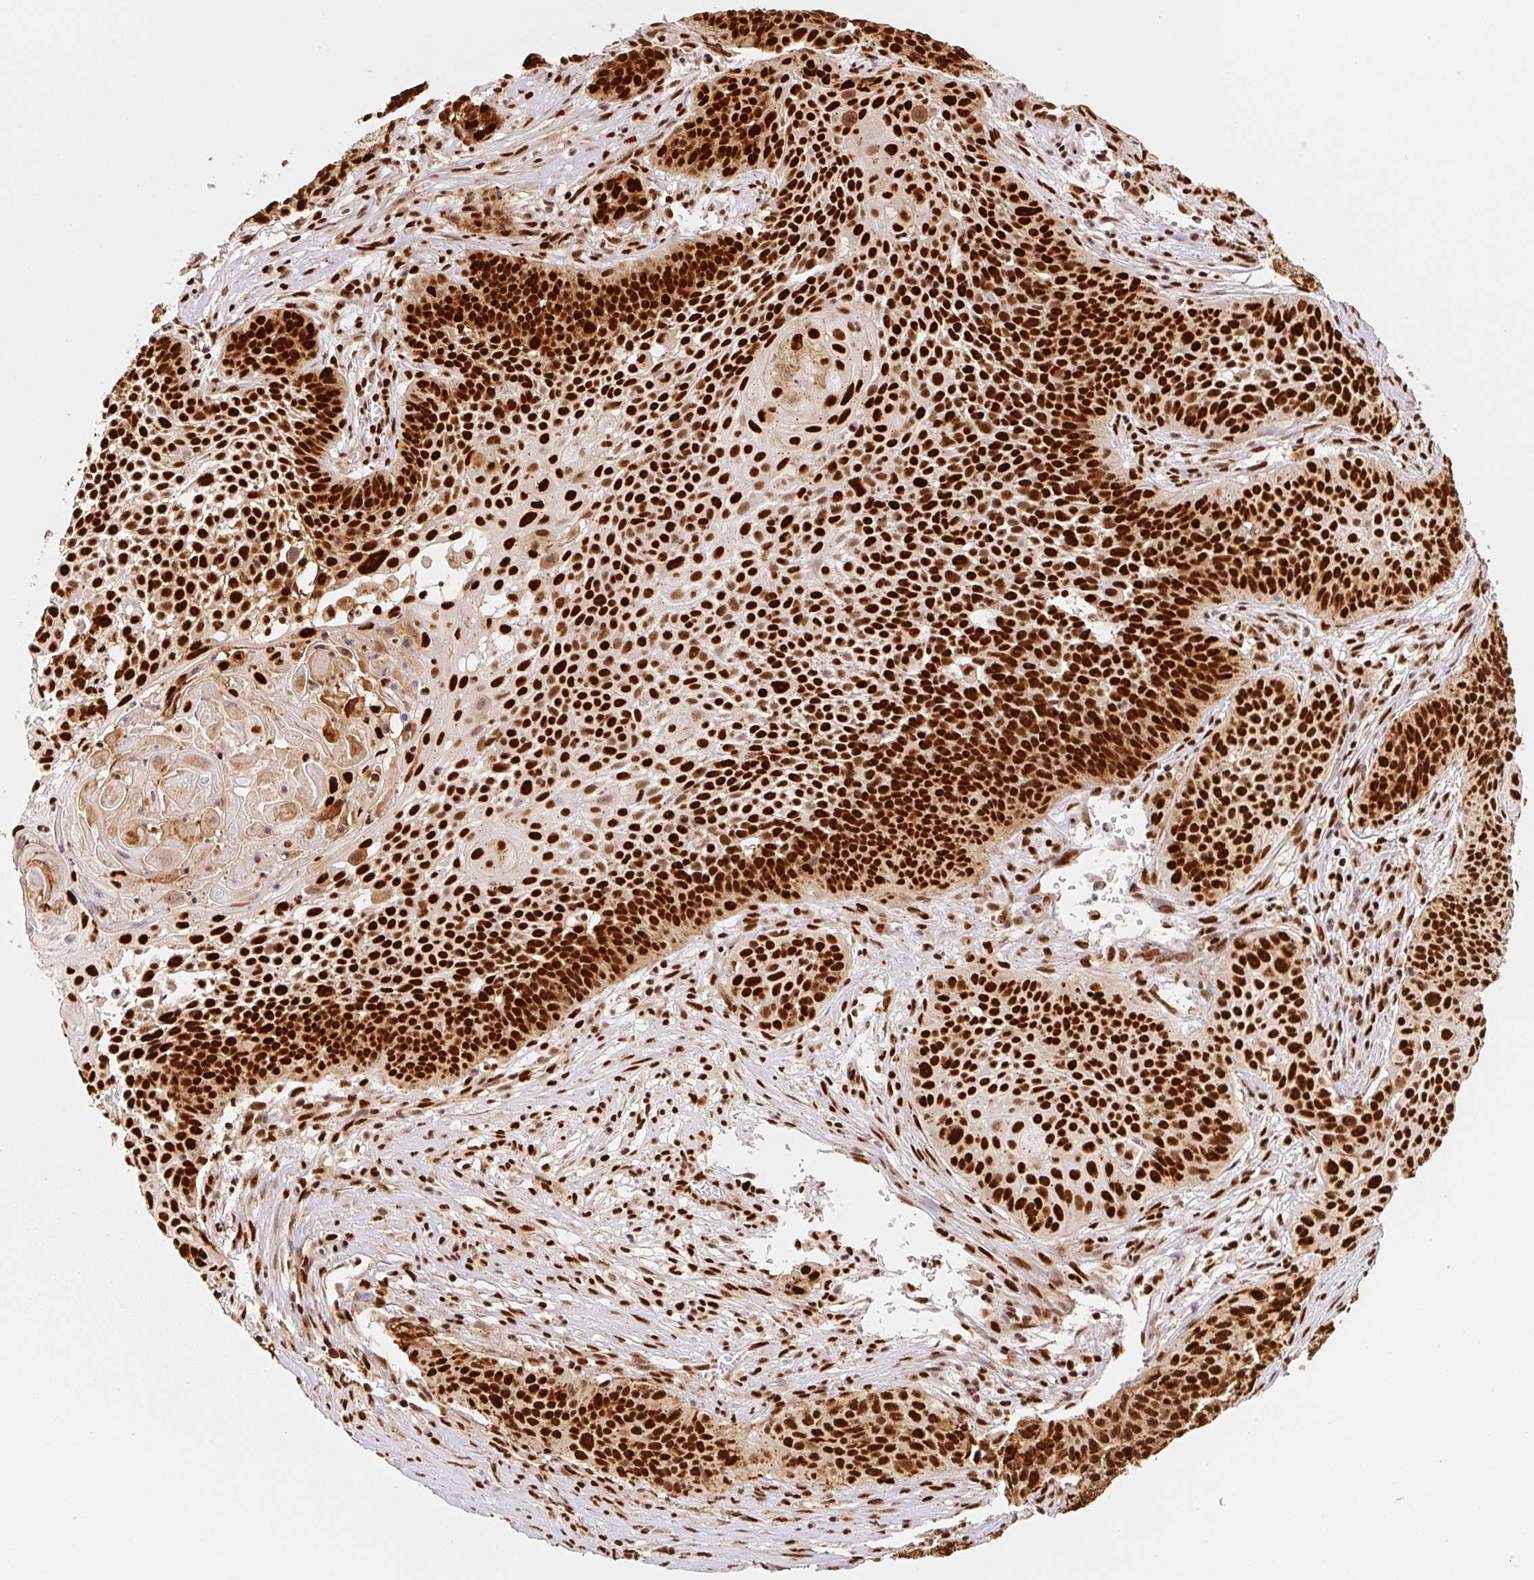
{"staining": {"intensity": "strong", "quantity": ">75%", "location": "nuclear"}, "tissue": "skin cancer", "cell_type": "Tumor cells", "image_type": "cancer", "snomed": [{"axis": "morphology", "description": "Squamous cell carcinoma, NOS"}, {"axis": "topography", "description": "Skin"}], "caption": "Protein expression analysis of squamous cell carcinoma (skin) exhibits strong nuclear staining in about >75% of tumor cells. Immunohistochemistry stains the protein in brown and the nuclei are stained blue.", "gene": "GPR139", "patient": {"sex": "male", "age": 24}}